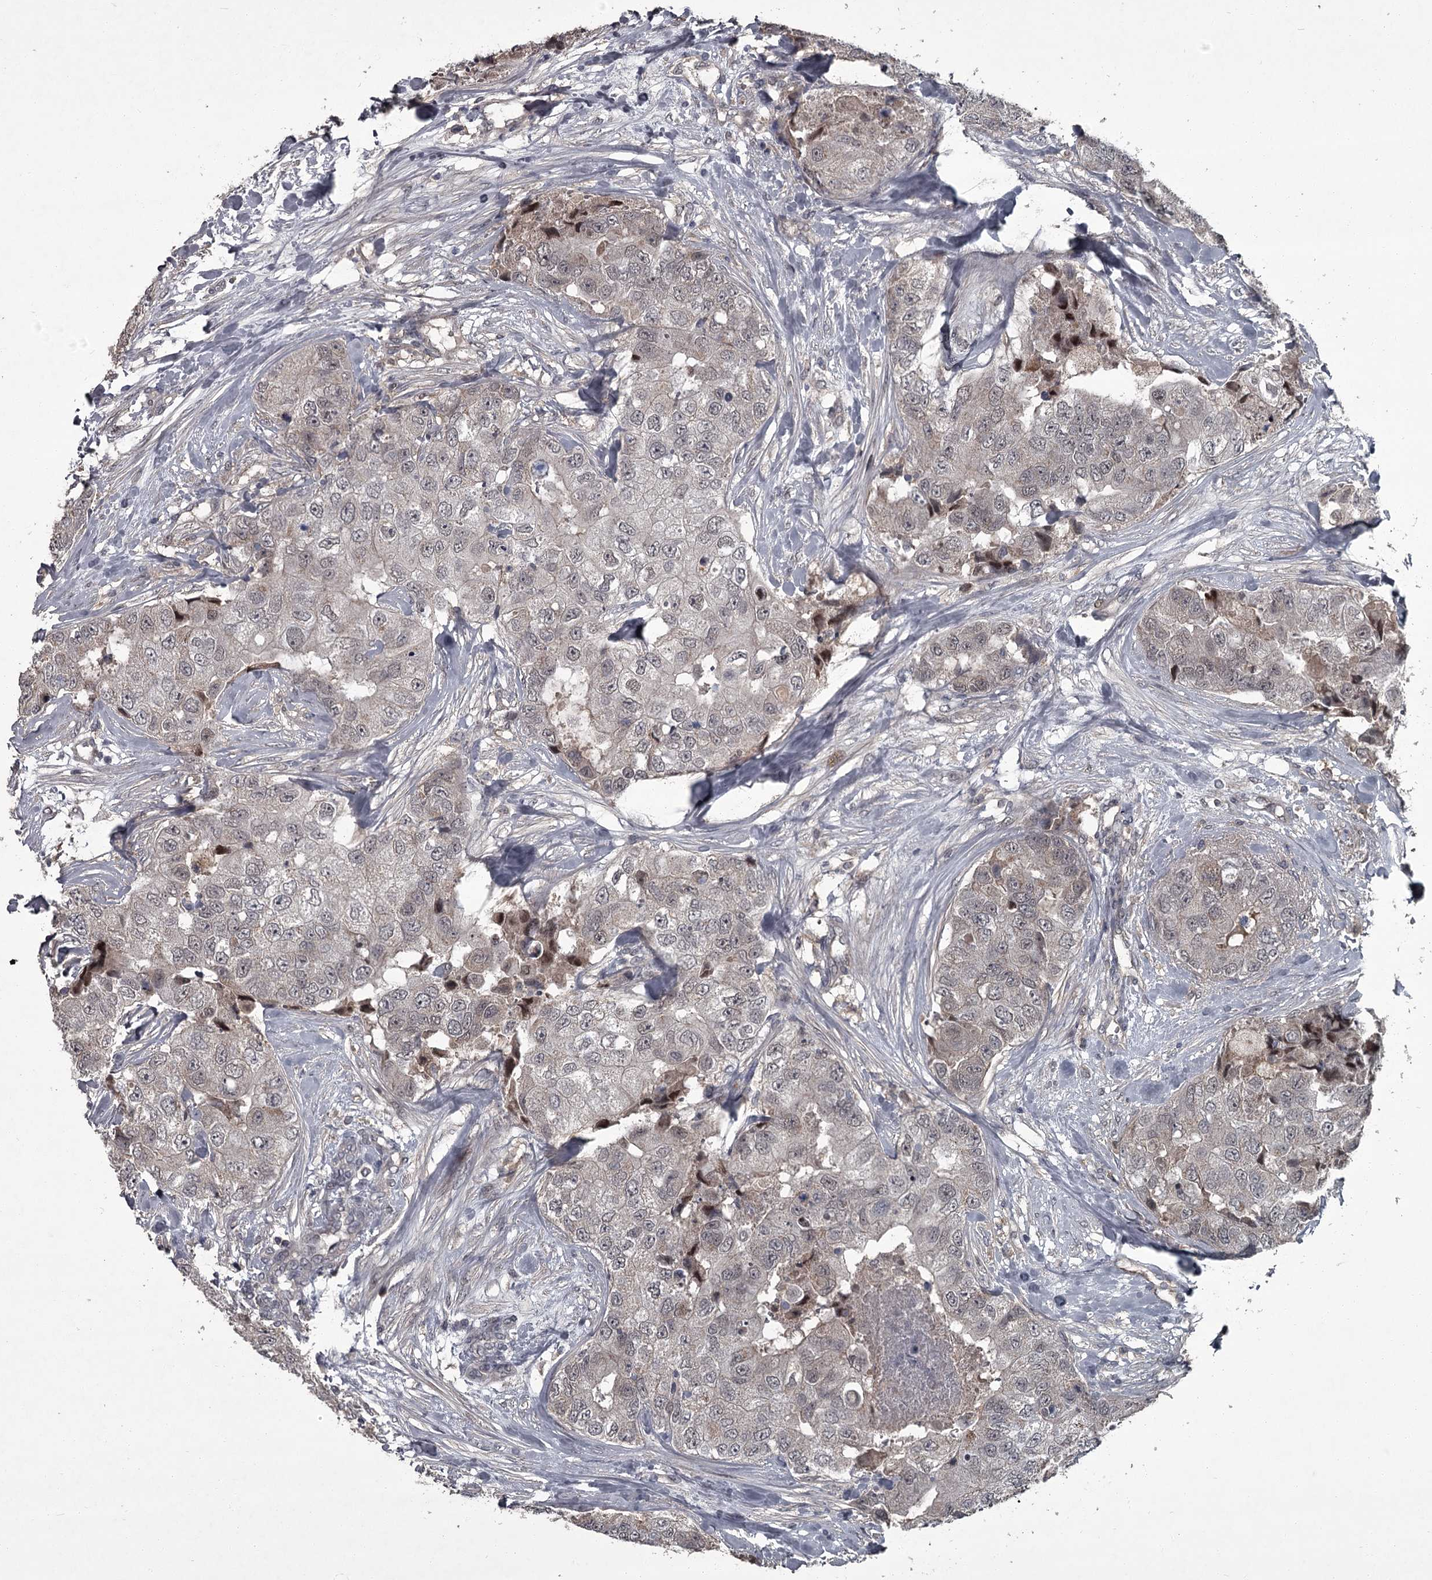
{"staining": {"intensity": "negative", "quantity": "none", "location": "none"}, "tissue": "breast cancer", "cell_type": "Tumor cells", "image_type": "cancer", "snomed": [{"axis": "morphology", "description": "Duct carcinoma"}, {"axis": "topography", "description": "Breast"}], "caption": "IHC photomicrograph of human invasive ductal carcinoma (breast) stained for a protein (brown), which reveals no staining in tumor cells.", "gene": "FLVCR2", "patient": {"sex": "female", "age": 62}}